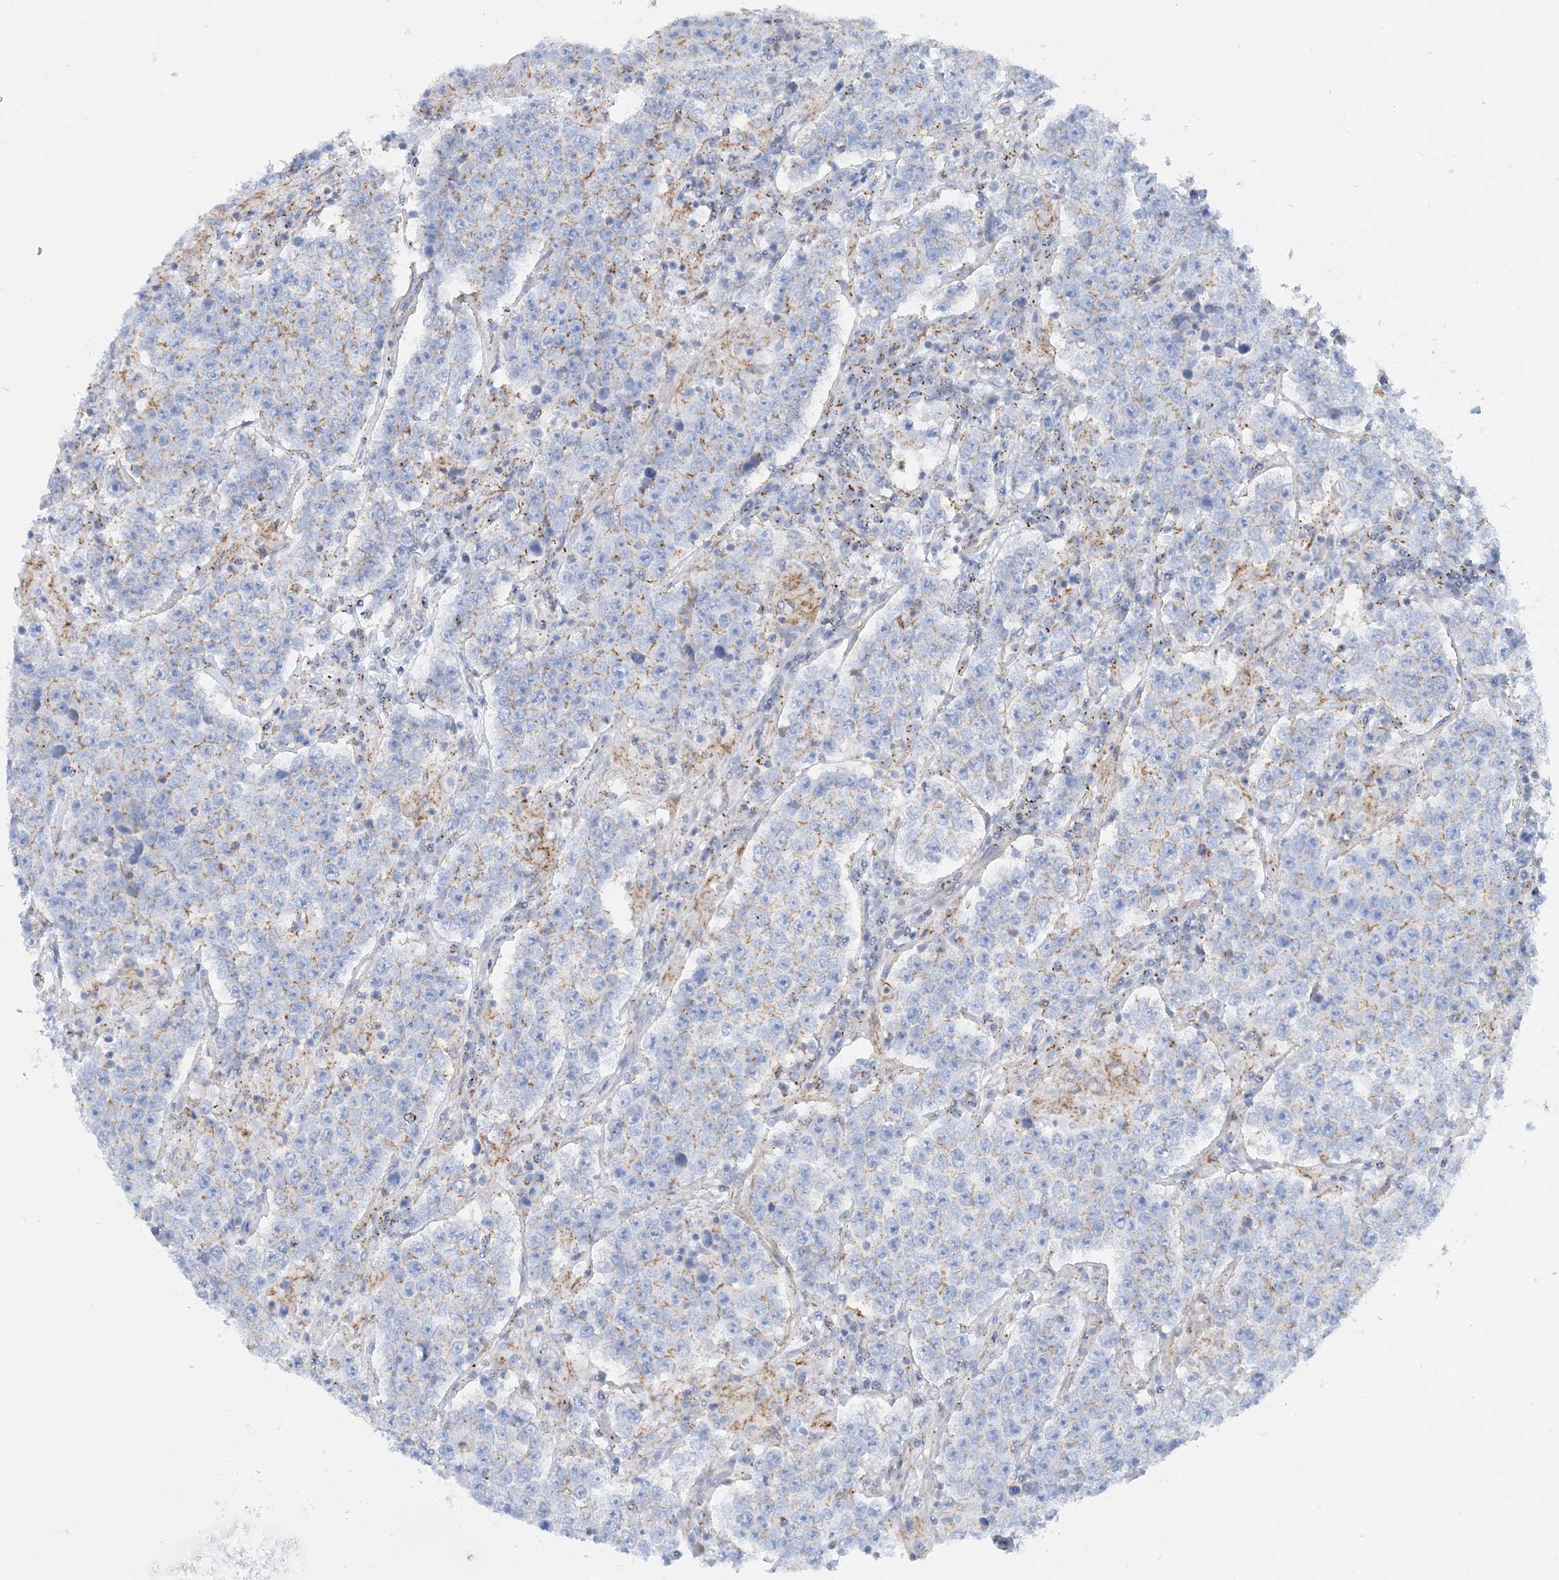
{"staining": {"intensity": "weak", "quantity": "<25%", "location": "cytoplasmic/membranous"}, "tissue": "testis cancer", "cell_type": "Tumor cells", "image_type": "cancer", "snomed": [{"axis": "morphology", "description": "Normal tissue, NOS"}, {"axis": "morphology", "description": "Urothelial carcinoma, High grade"}, {"axis": "morphology", "description": "Seminoma, NOS"}, {"axis": "morphology", "description": "Carcinoma, Embryonal, NOS"}, {"axis": "topography", "description": "Urinary bladder"}, {"axis": "topography", "description": "Testis"}], "caption": "Immunohistochemistry (IHC) of human testis urothelial carcinoma (high-grade) reveals no expression in tumor cells.", "gene": "CALHM5", "patient": {"sex": "male", "age": 41}}